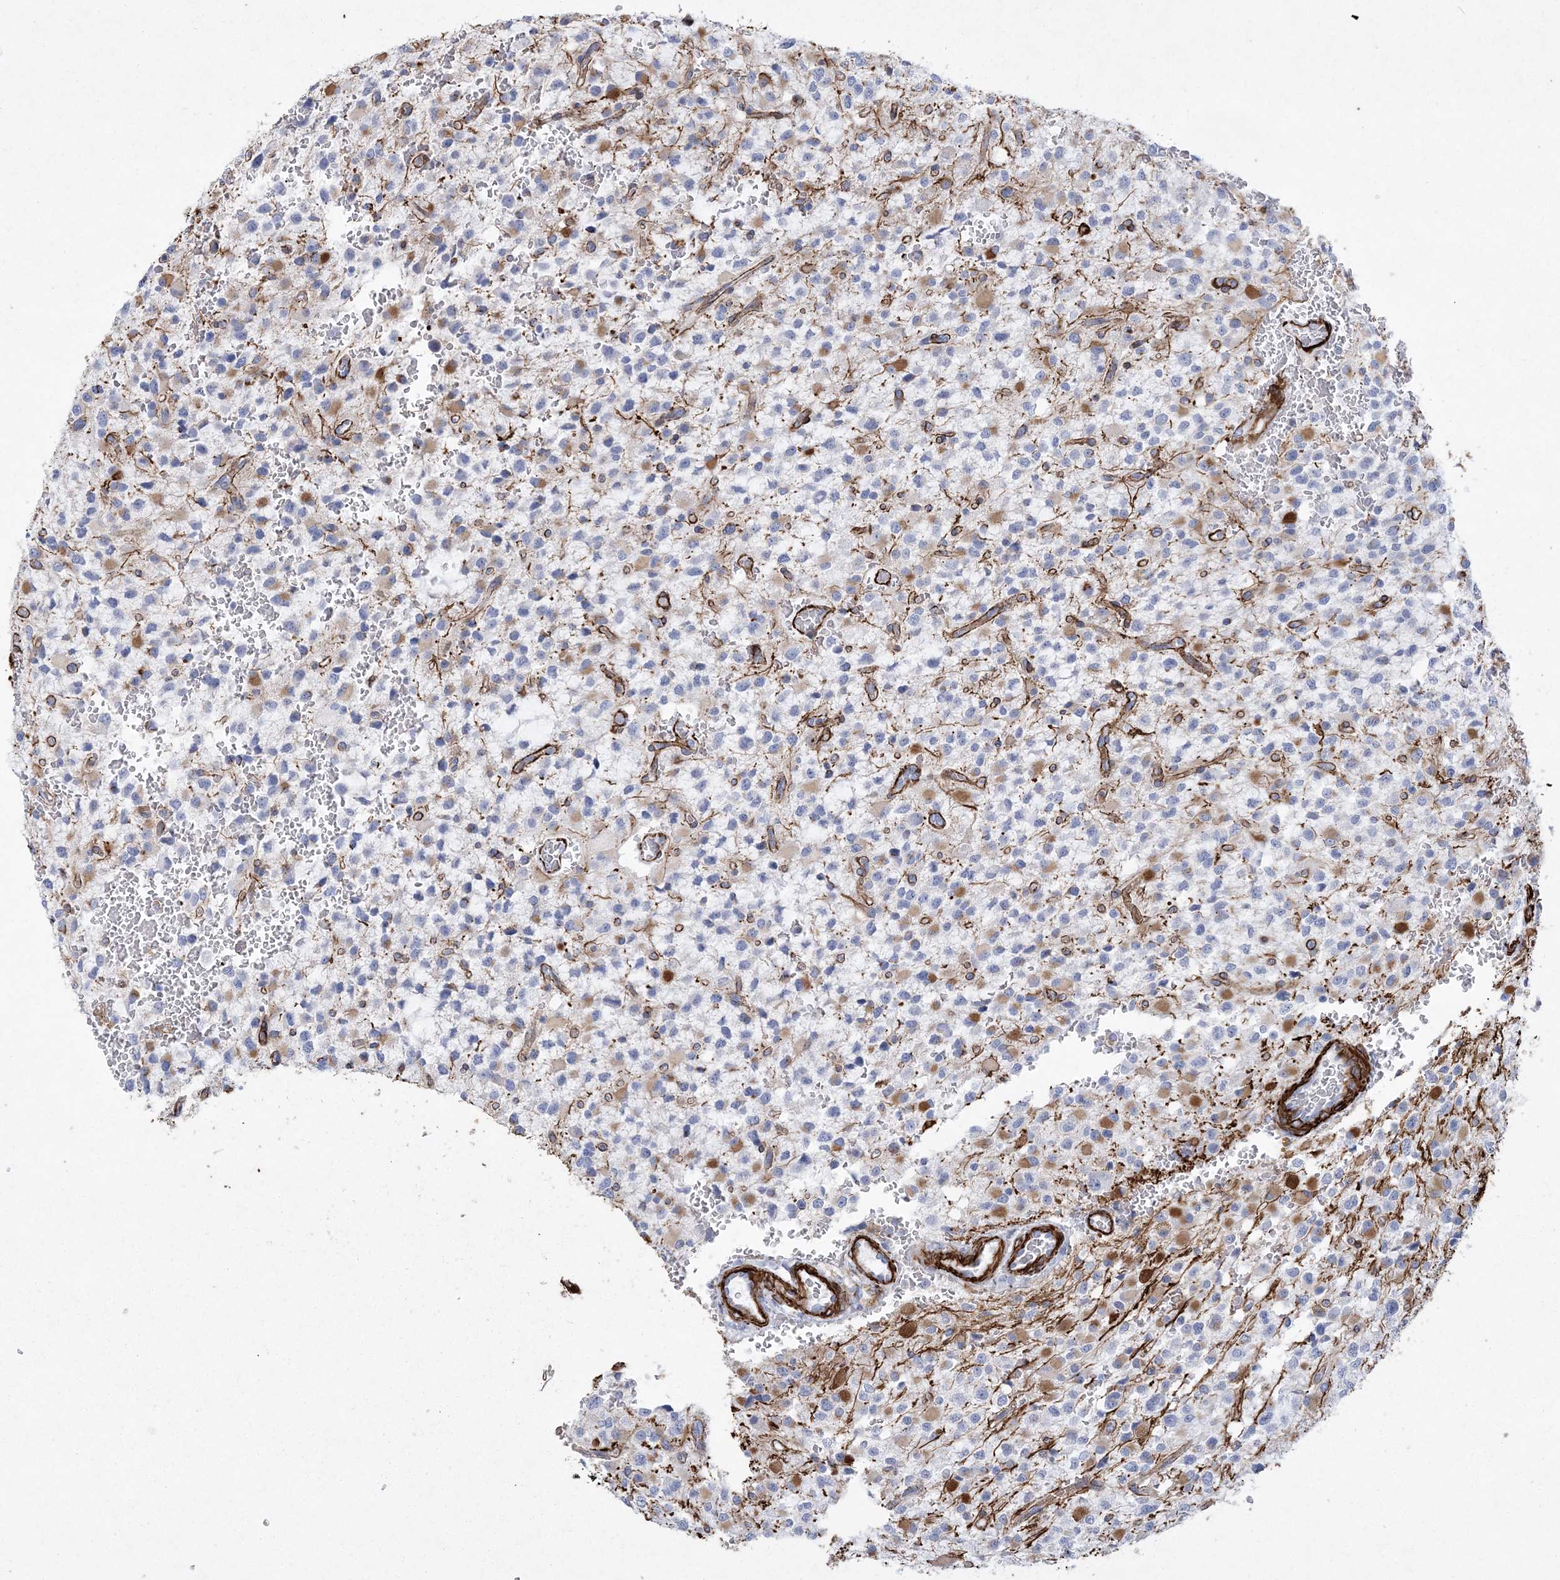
{"staining": {"intensity": "negative", "quantity": "none", "location": "none"}, "tissue": "glioma", "cell_type": "Tumor cells", "image_type": "cancer", "snomed": [{"axis": "morphology", "description": "Glioma, malignant, High grade"}, {"axis": "topography", "description": "Brain"}], "caption": "An IHC histopathology image of glioma is shown. There is no staining in tumor cells of glioma.", "gene": "ARSJ", "patient": {"sex": "male", "age": 34}}